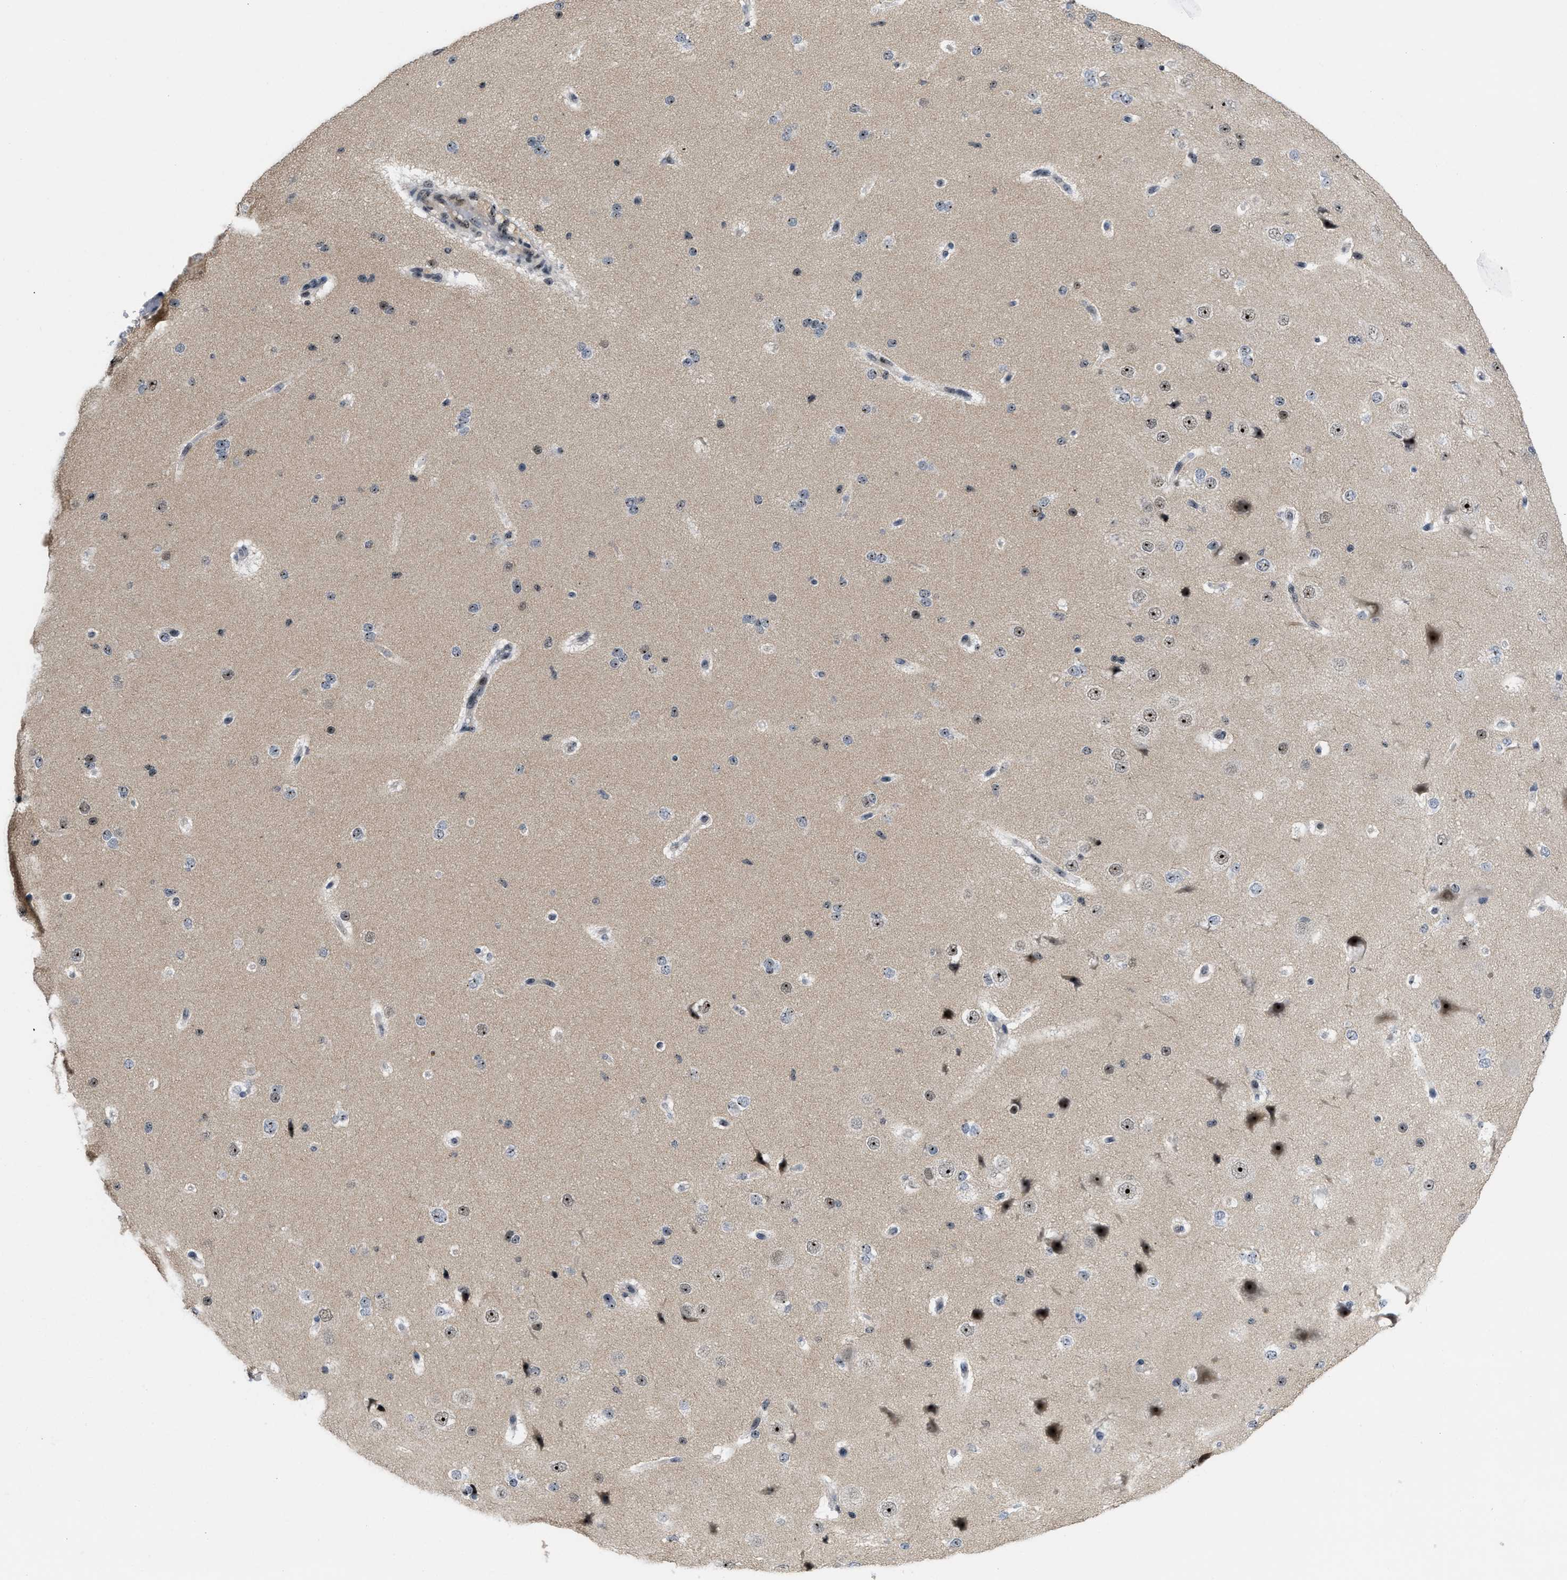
{"staining": {"intensity": "moderate", "quantity": "<25%", "location": "nuclear"}, "tissue": "cerebral cortex", "cell_type": "Endothelial cells", "image_type": "normal", "snomed": [{"axis": "morphology", "description": "Normal tissue, NOS"}, {"axis": "morphology", "description": "Developmental malformation"}, {"axis": "topography", "description": "Cerebral cortex"}], "caption": "DAB immunohistochemical staining of normal cerebral cortex shows moderate nuclear protein expression in approximately <25% of endothelial cells.", "gene": "NOP58", "patient": {"sex": "female", "age": 30}}